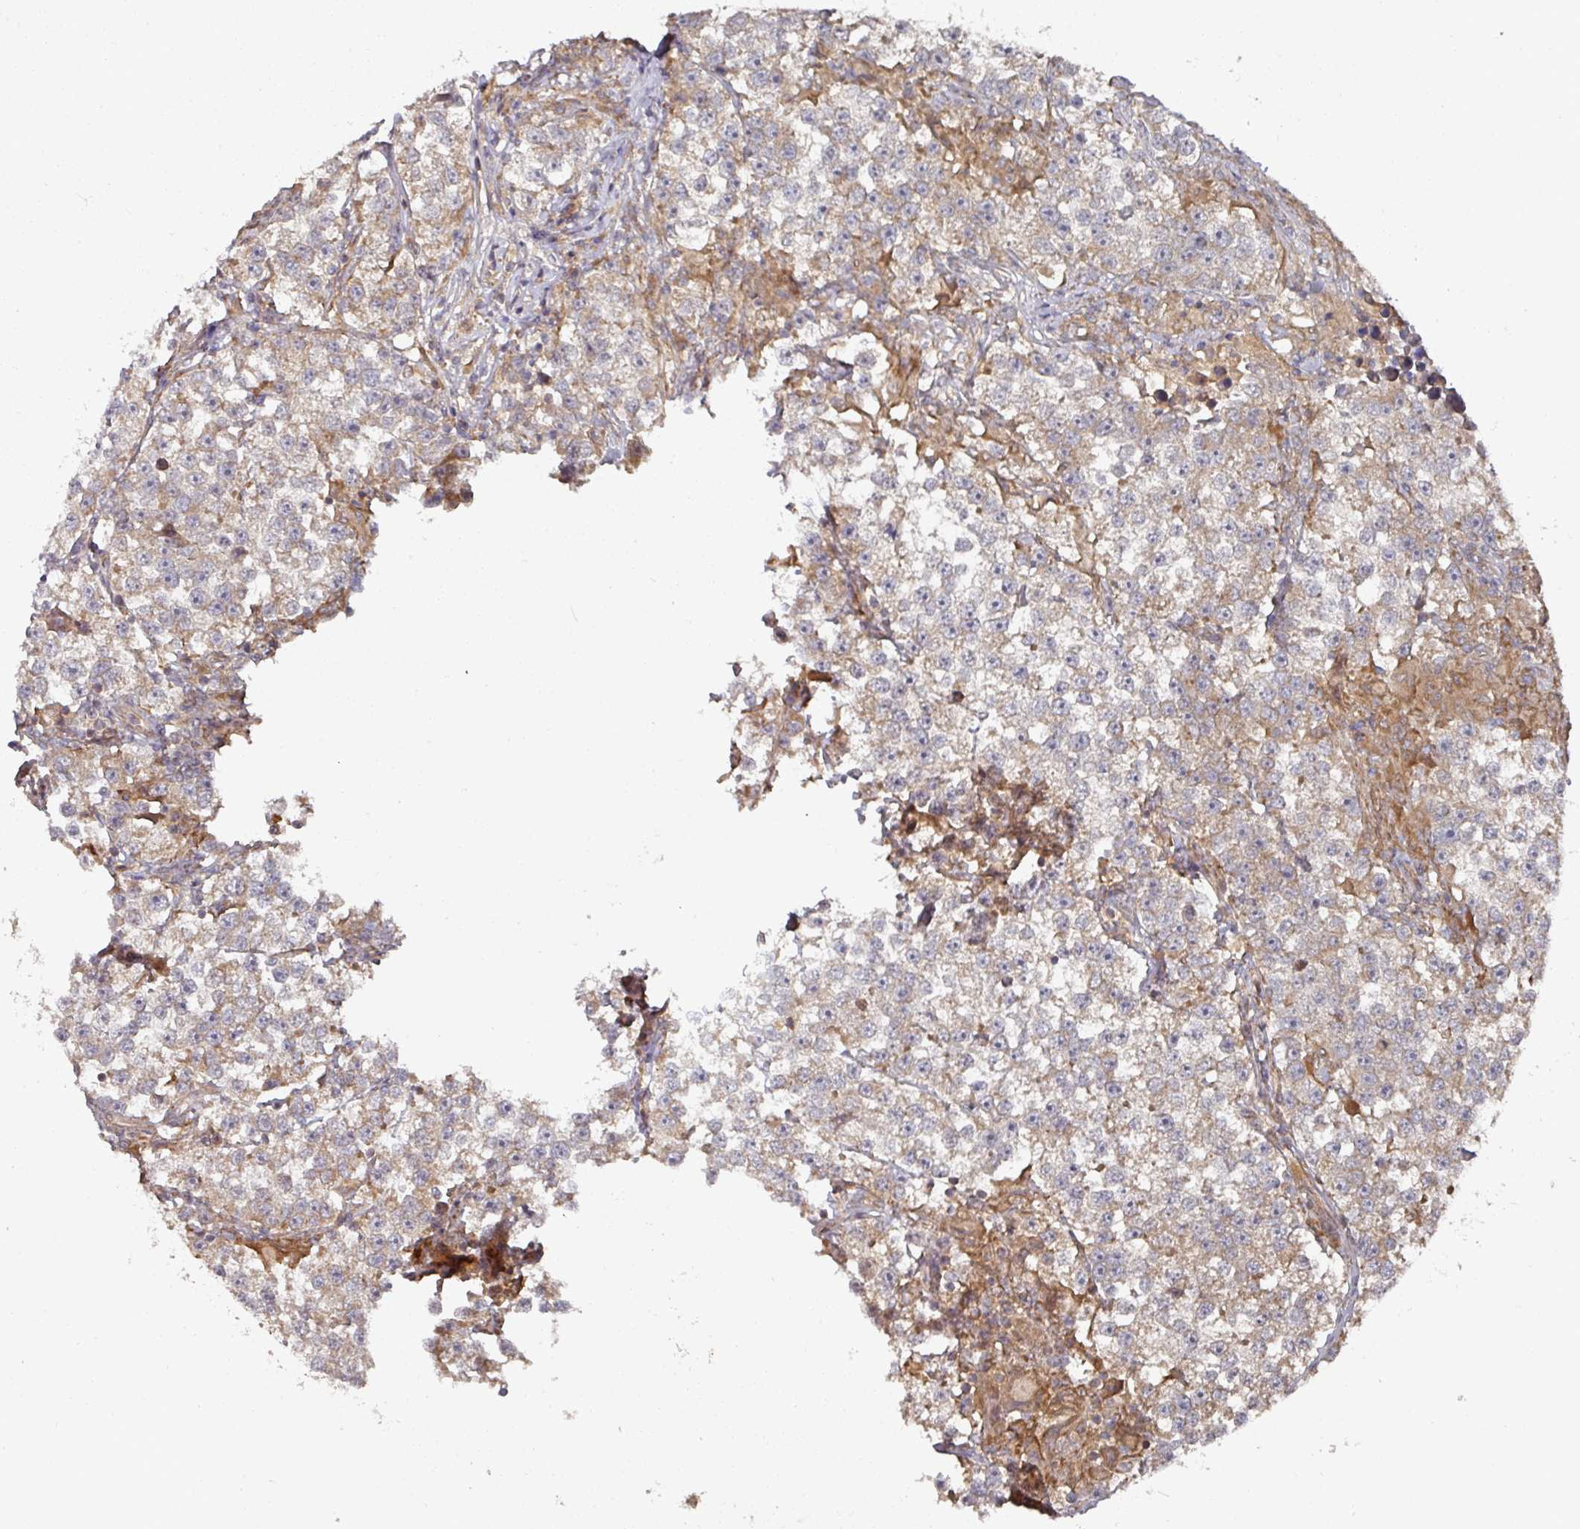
{"staining": {"intensity": "weak", "quantity": ">75%", "location": "cytoplasmic/membranous"}, "tissue": "testis cancer", "cell_type": "Tumor cells", "image_type": "cancer", "snomed": [{"axis": "morphology", "description": "Seminoma, NOS"}, {"axis": "topography", "description": "Testis"}], "caption": "Seminoma (testis) tissue shows weak cytoplasmic/membranous positivity in about >75% of tumor cells", "gene": "CEP95", "patient": {"sex": "male", "age": 46}}